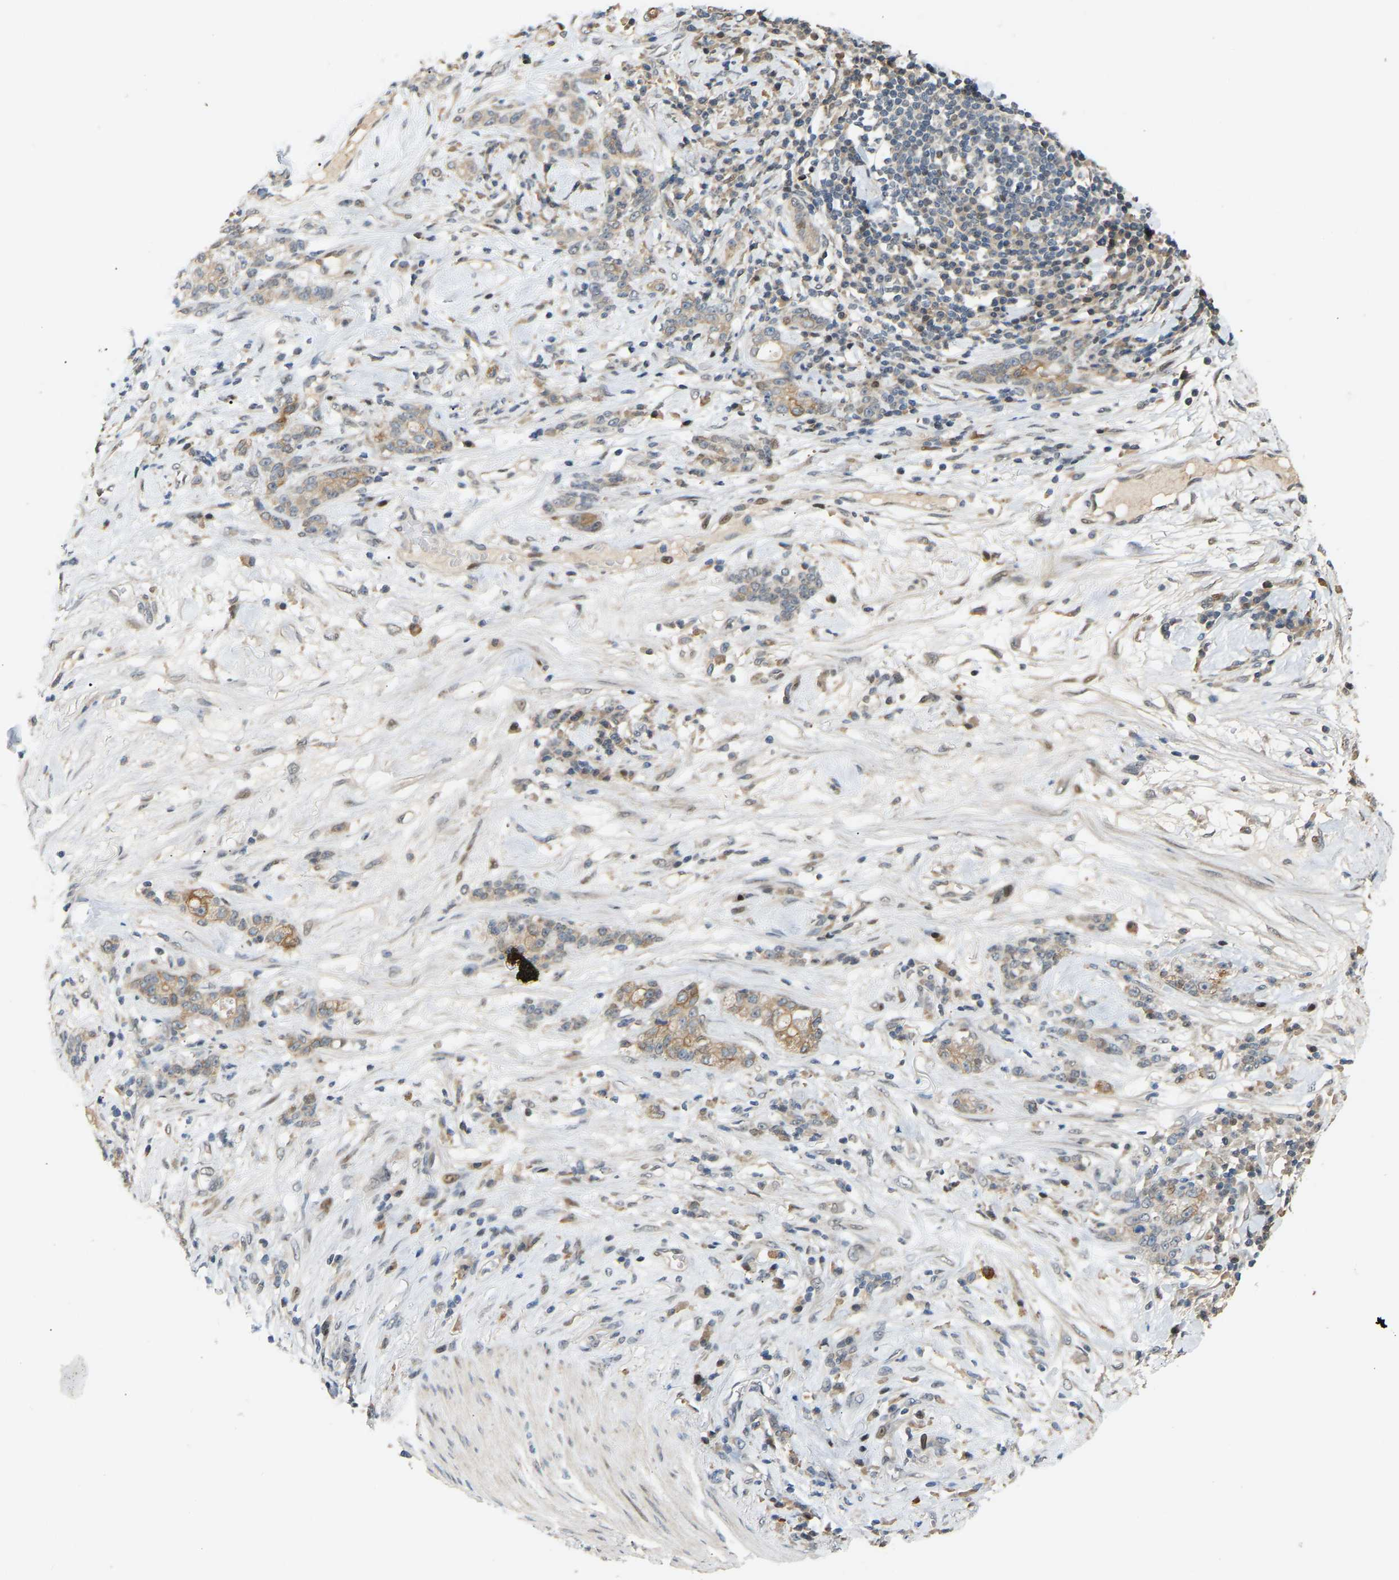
{"staining": {"intensity": "moderate", "quantity": "<25%", "location": "cytoplasmic/membranous"}, "tissue": "stomach cancer", "cell_type": "Tumor cells", "image_type": "cancer", "snomed": [{"axis": "morphology", "description": "Adenocarcinoma, NOS"}, {"axis": "topography", "description": "Stomach, lower"}], "caption": "Tumor cells display low levels of moderate cytoplasmic/membranous staining in approximately <25% of cells in human stomach cancer (adenocarcinoma).", "gene": "PTPN4", "patient": {"sex": "male", "age": 88}}